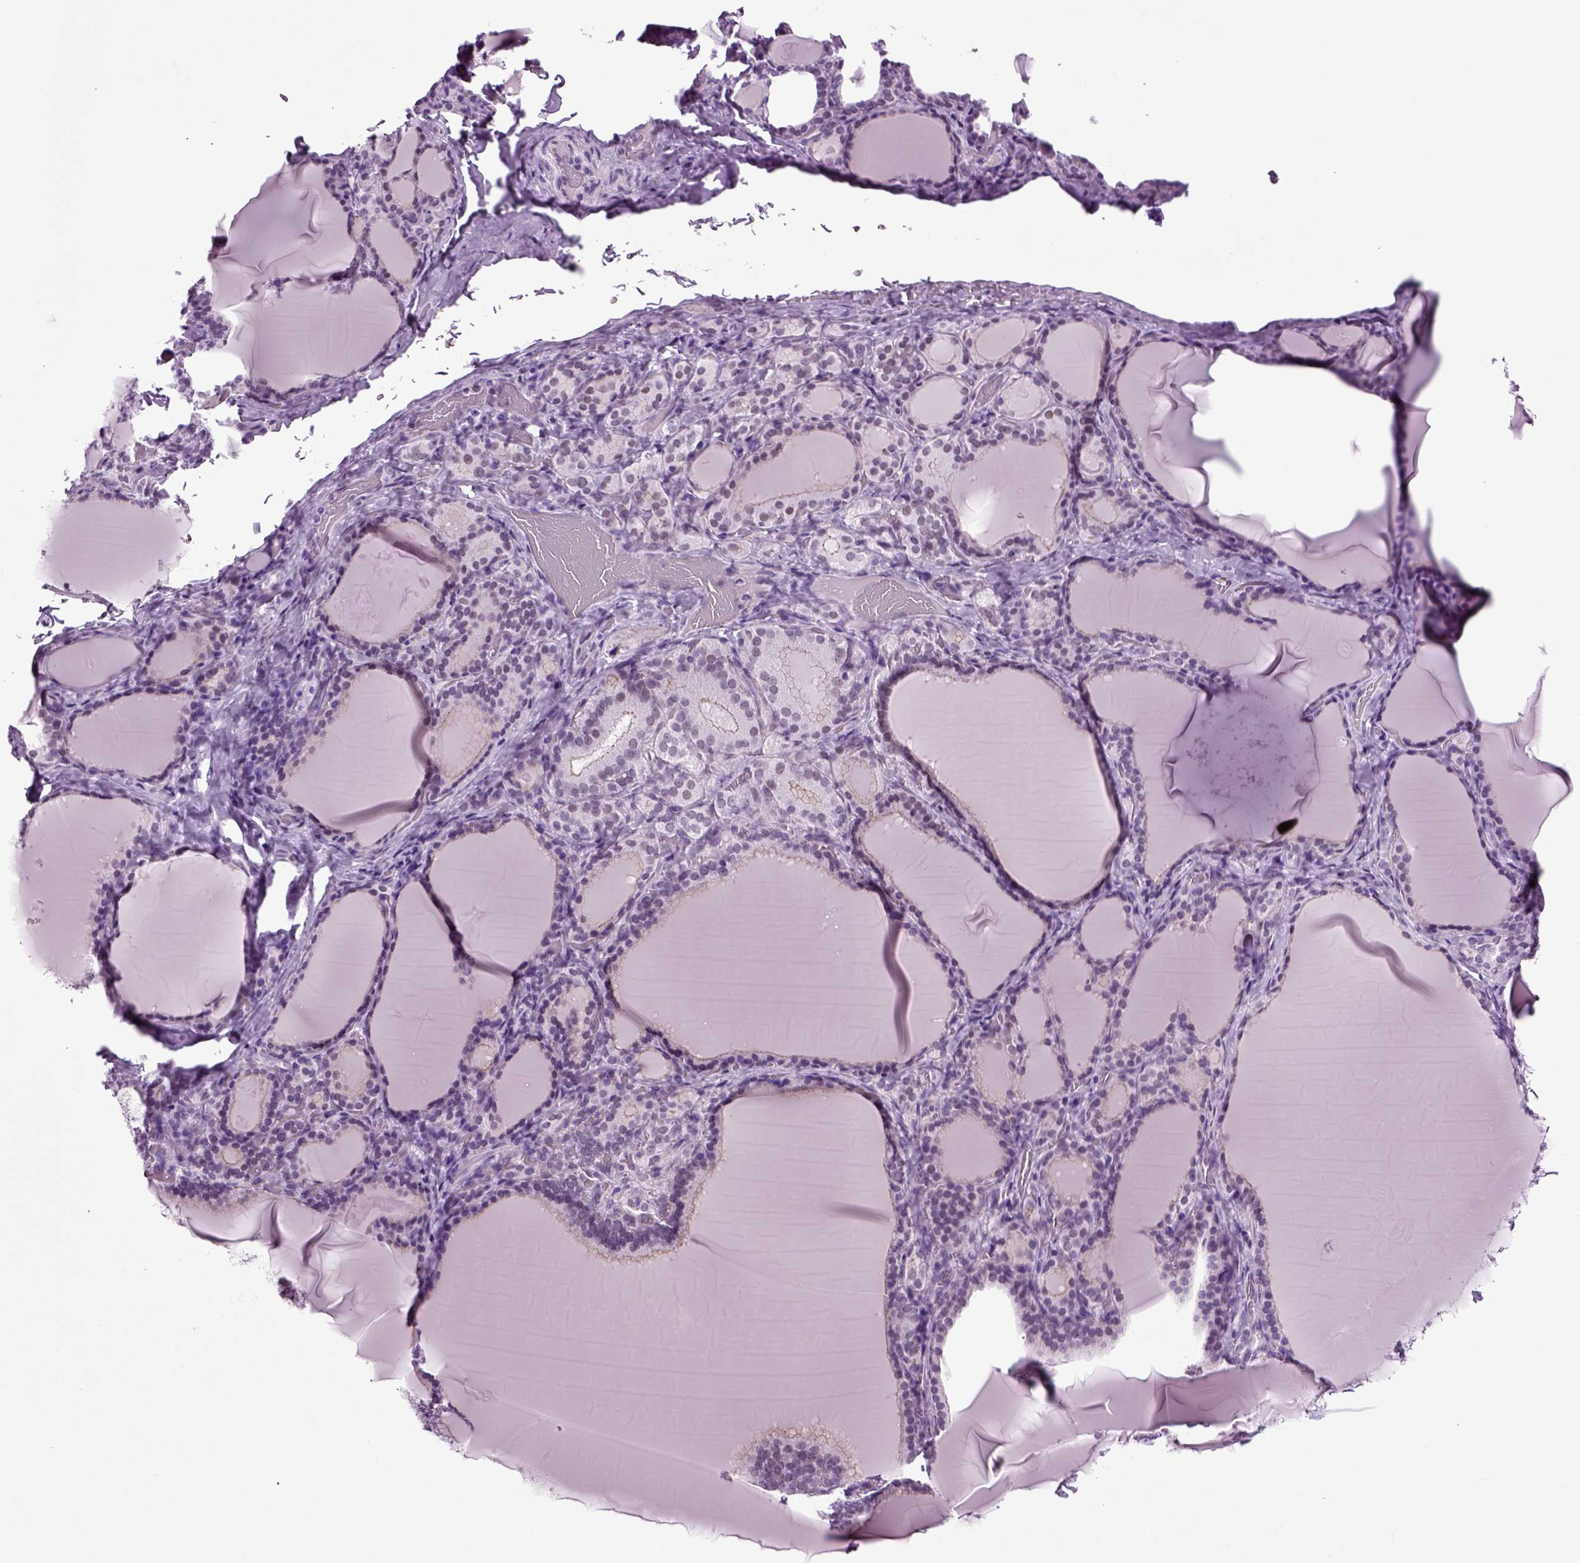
{"staining": {"intensity": "negative", "quantity": "none", "location": "none"}, "tissue": "thyroid gland", "cell_type": "Glandular cells", "image_type": "normal", "snomed": [{"axis": "morphology", "description": "Normal tissue, NOS"}, {"axis": "morphology", "description": "Hyperplasia, NOS"}, {"axis": "topography", "description": "Thyroid gland"}], "caption": "Immunohistochemistry micrograph of normal human thyroid gland stained for a protein (brown), which reveals no expression in glandular cells. (DAB immunohistochemistry (IHC) with hematoxylin counter stain).", "gene": "RFX3", "patient": {"sex": "female", "age": 27}}